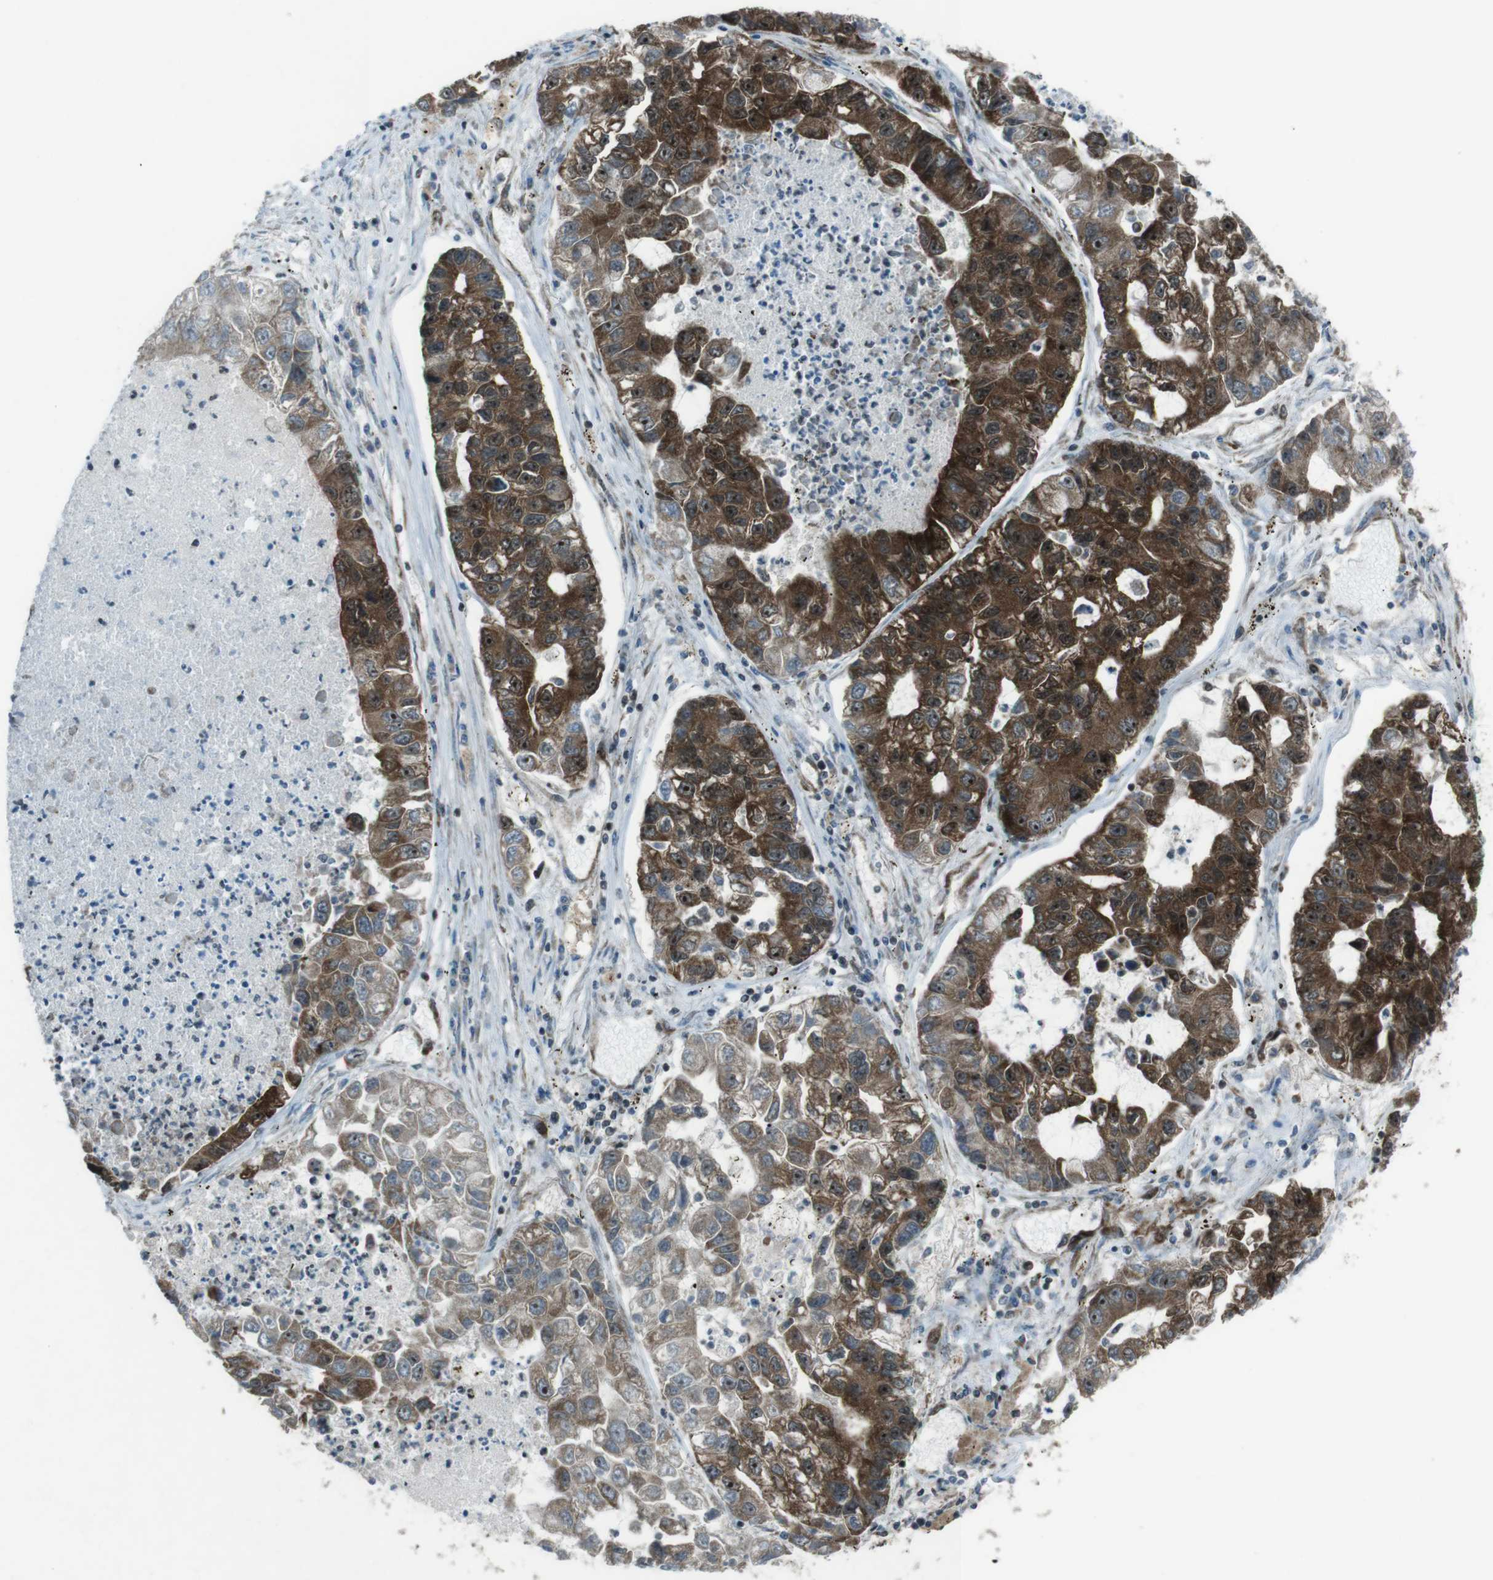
{"staining": {"intensity": "moderate", "quantity": ">75%", "location": "cytoplasmic/membranous"}, "tissue": "lung cancer", "cell_type": "Tumor cells", "image_type": "cancer", "snomed": [{"axis": "morphology", "description": "Adenocarcinoma, NOS"}, {"axis": "topography", "description": "Lung"}], "caption": "About >75% of tumor cells in human lung adenocarcinoma show moderate cytoplasmic/membranous protein staining as visualized by brown immunohistochemical staining.", "gene": "CSNK1D", "patient": {"sex": "female", "age": 51}}